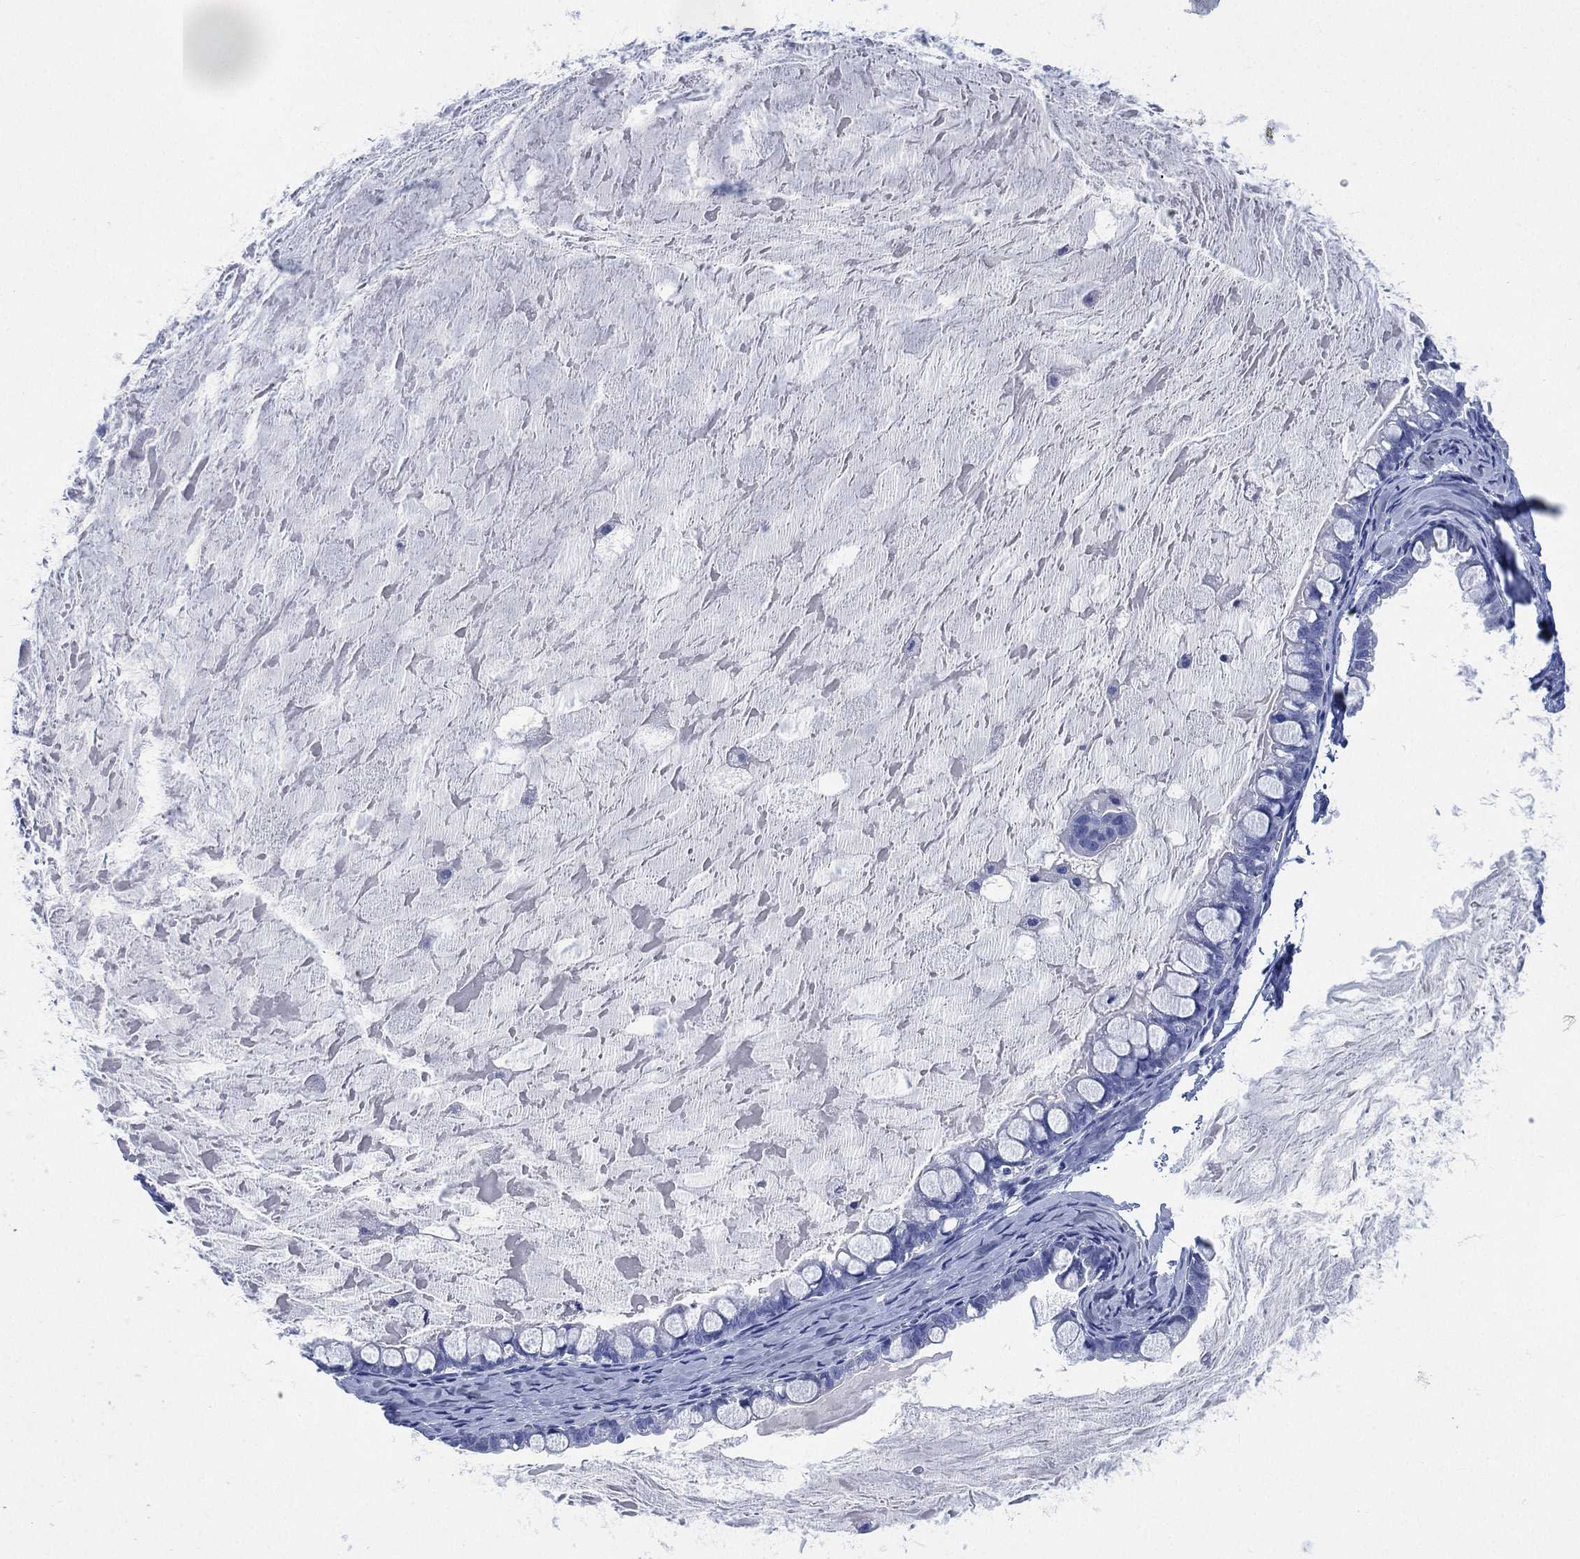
{"staining": {"intensity": "negative", "quantity": "none", "location": "none"}, "tissue": "ovarian cancer", "cell_type": "Tumor cells", "image_type": "cancer", "snomed": [{"axis": "morphology", "description": "Cystadenocarcinoma, mucinous, NOS"}, {"axis": "topography", "description": "Ovary"}], "caption": "Ovarian mucinous cystadenocarcinoma stained for a protein using immunohistochemistry shows no expression tumor cells.", "gene": "SIGLECL1", "patient": {"sex": "female", "age": 63}}